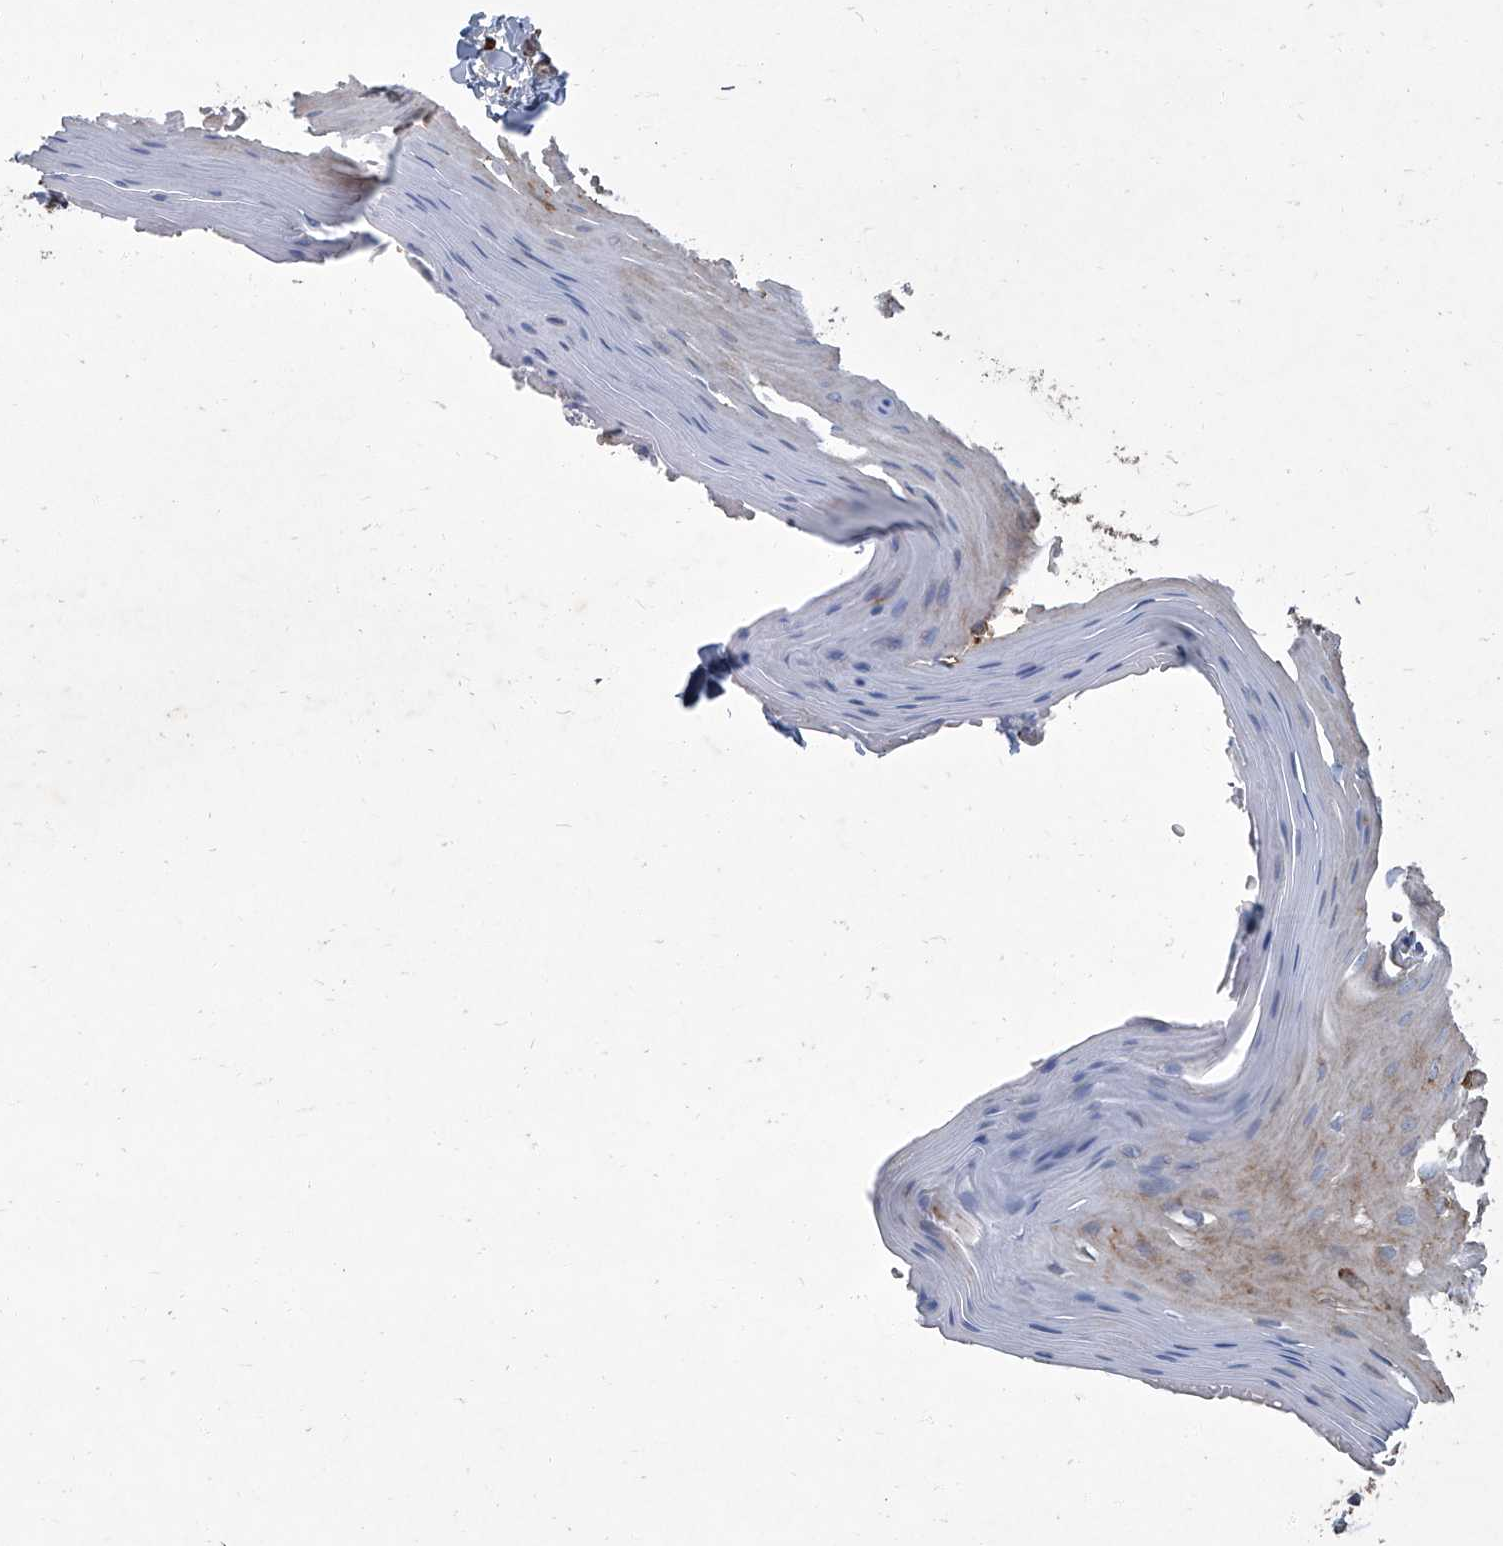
{"staining": {"intensity": "weak", "quantity": "25%-75%", "location": "cytoplasmic/membranous"}, "tissue": "oral mucosa", "cell_type": "Squamous epithelial cells", "image_type": "normal", "snomed": [{"axis": "morphology", "description": "Normal tissue, NOS"}, {"axis": "morphology", "description": "Squamous cell carcinoma, NOS"}, {"axis": "topography", "description": "Skeletal muscle"}, {"axis": "topography", "description": "Oral tissue"}, {"axis": "topography", "description": "Salivary gland"}, {"axis": "topography", "description": "Head-Neck"}], "caption": "DAB (3,3'-diaminobenzidine) immunohistochemical staining of unremarkable human oral mucosa shows weak cytoplasmic/membranous protein staining in about 25%-75% of squamous epithelial cells.", "gene": "PIGH", "patient": {"sex": "male", "age": 54}}